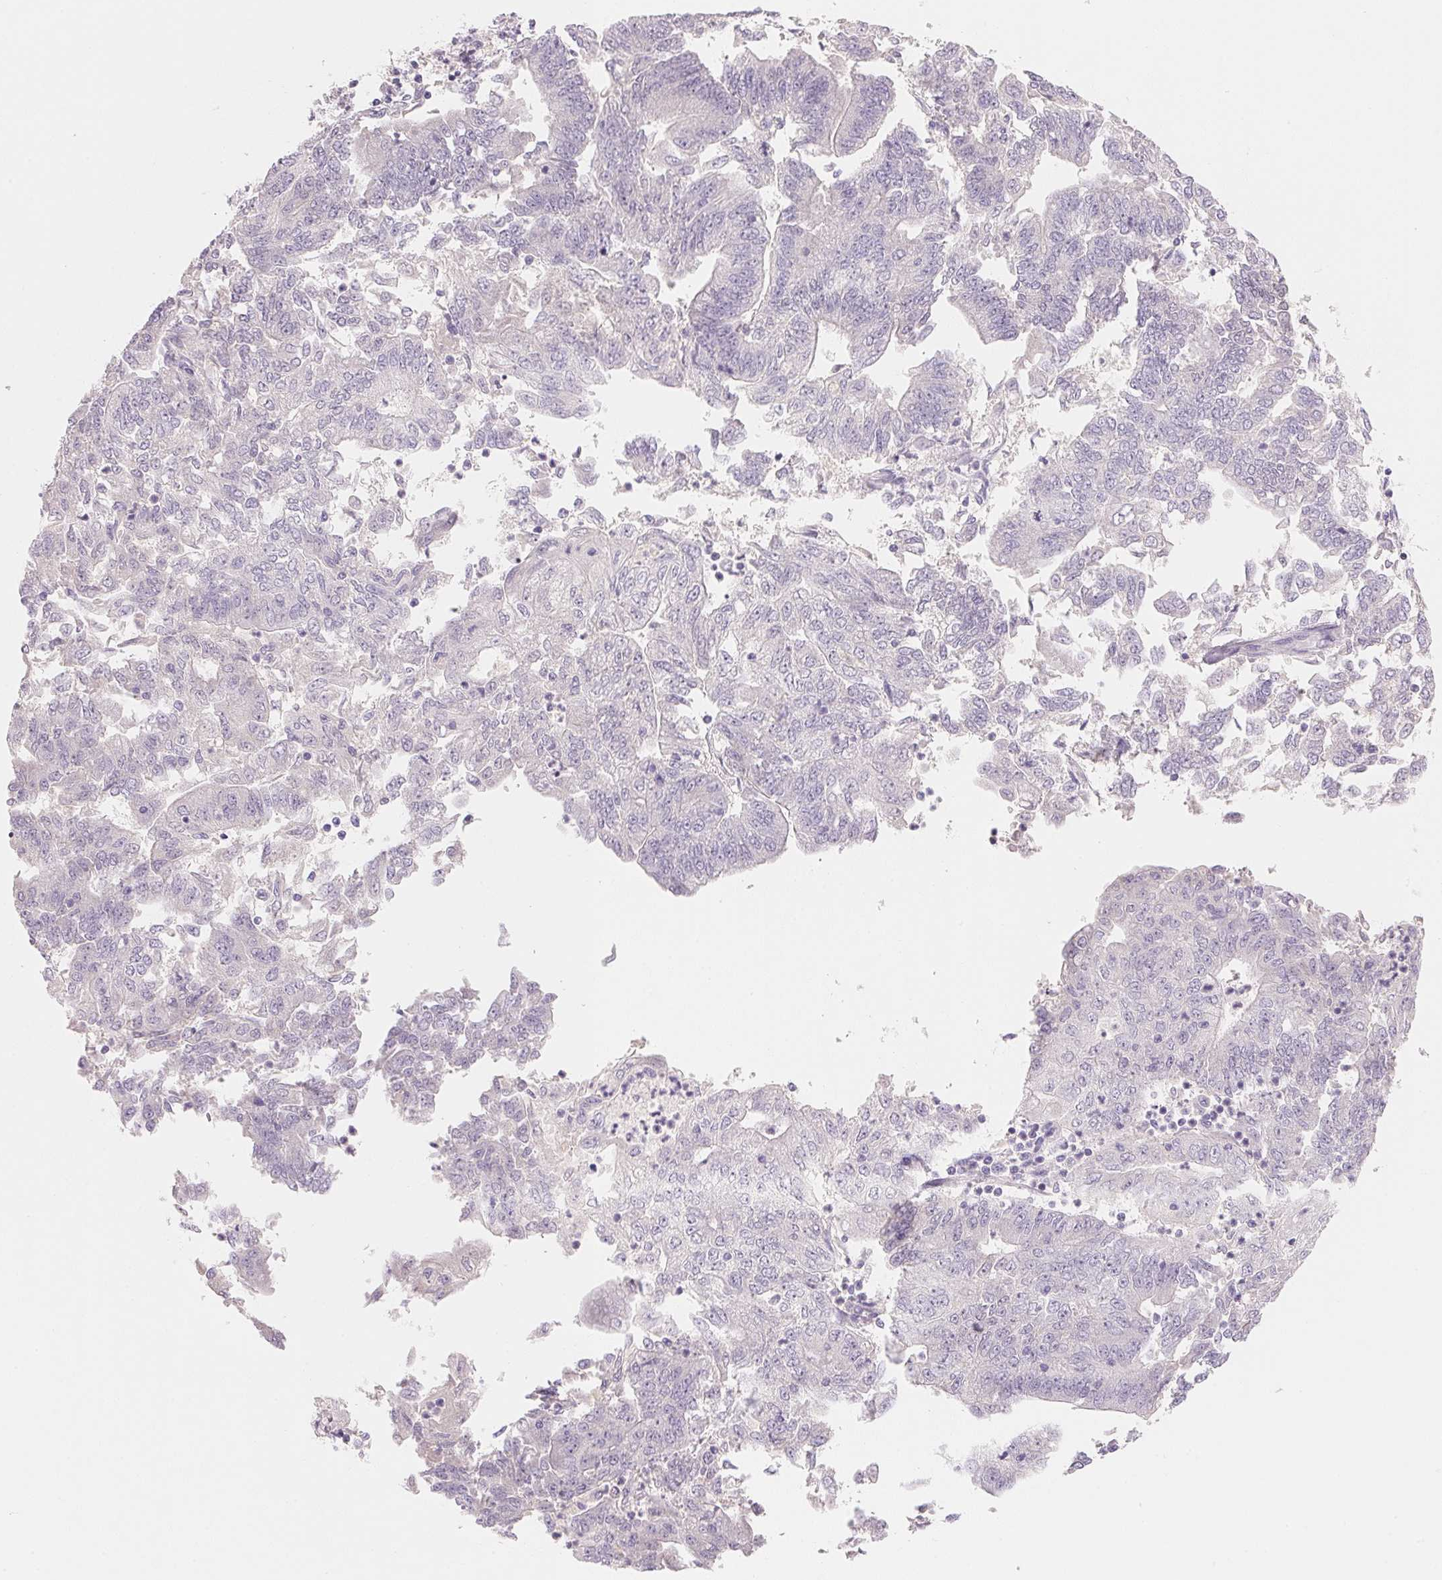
{"staining": {"intensity": "negative", "quantity": "none", "location": "none"}, "tissue": "endometrial cancer", "cell_type": "Tumor cells", "image_type": "cancer", "snomed": [{"axis": "morphology", "description": "Adenocarcinoma, NOS"}, {"axis": "topography", "description": "Endometrium"}], "caption": "The image reveals no significant staining in tumor cells of endometrial adenocarcinoma.", "gene": "MCOLN3", "patient": {"sex": "female", "age": 70}}